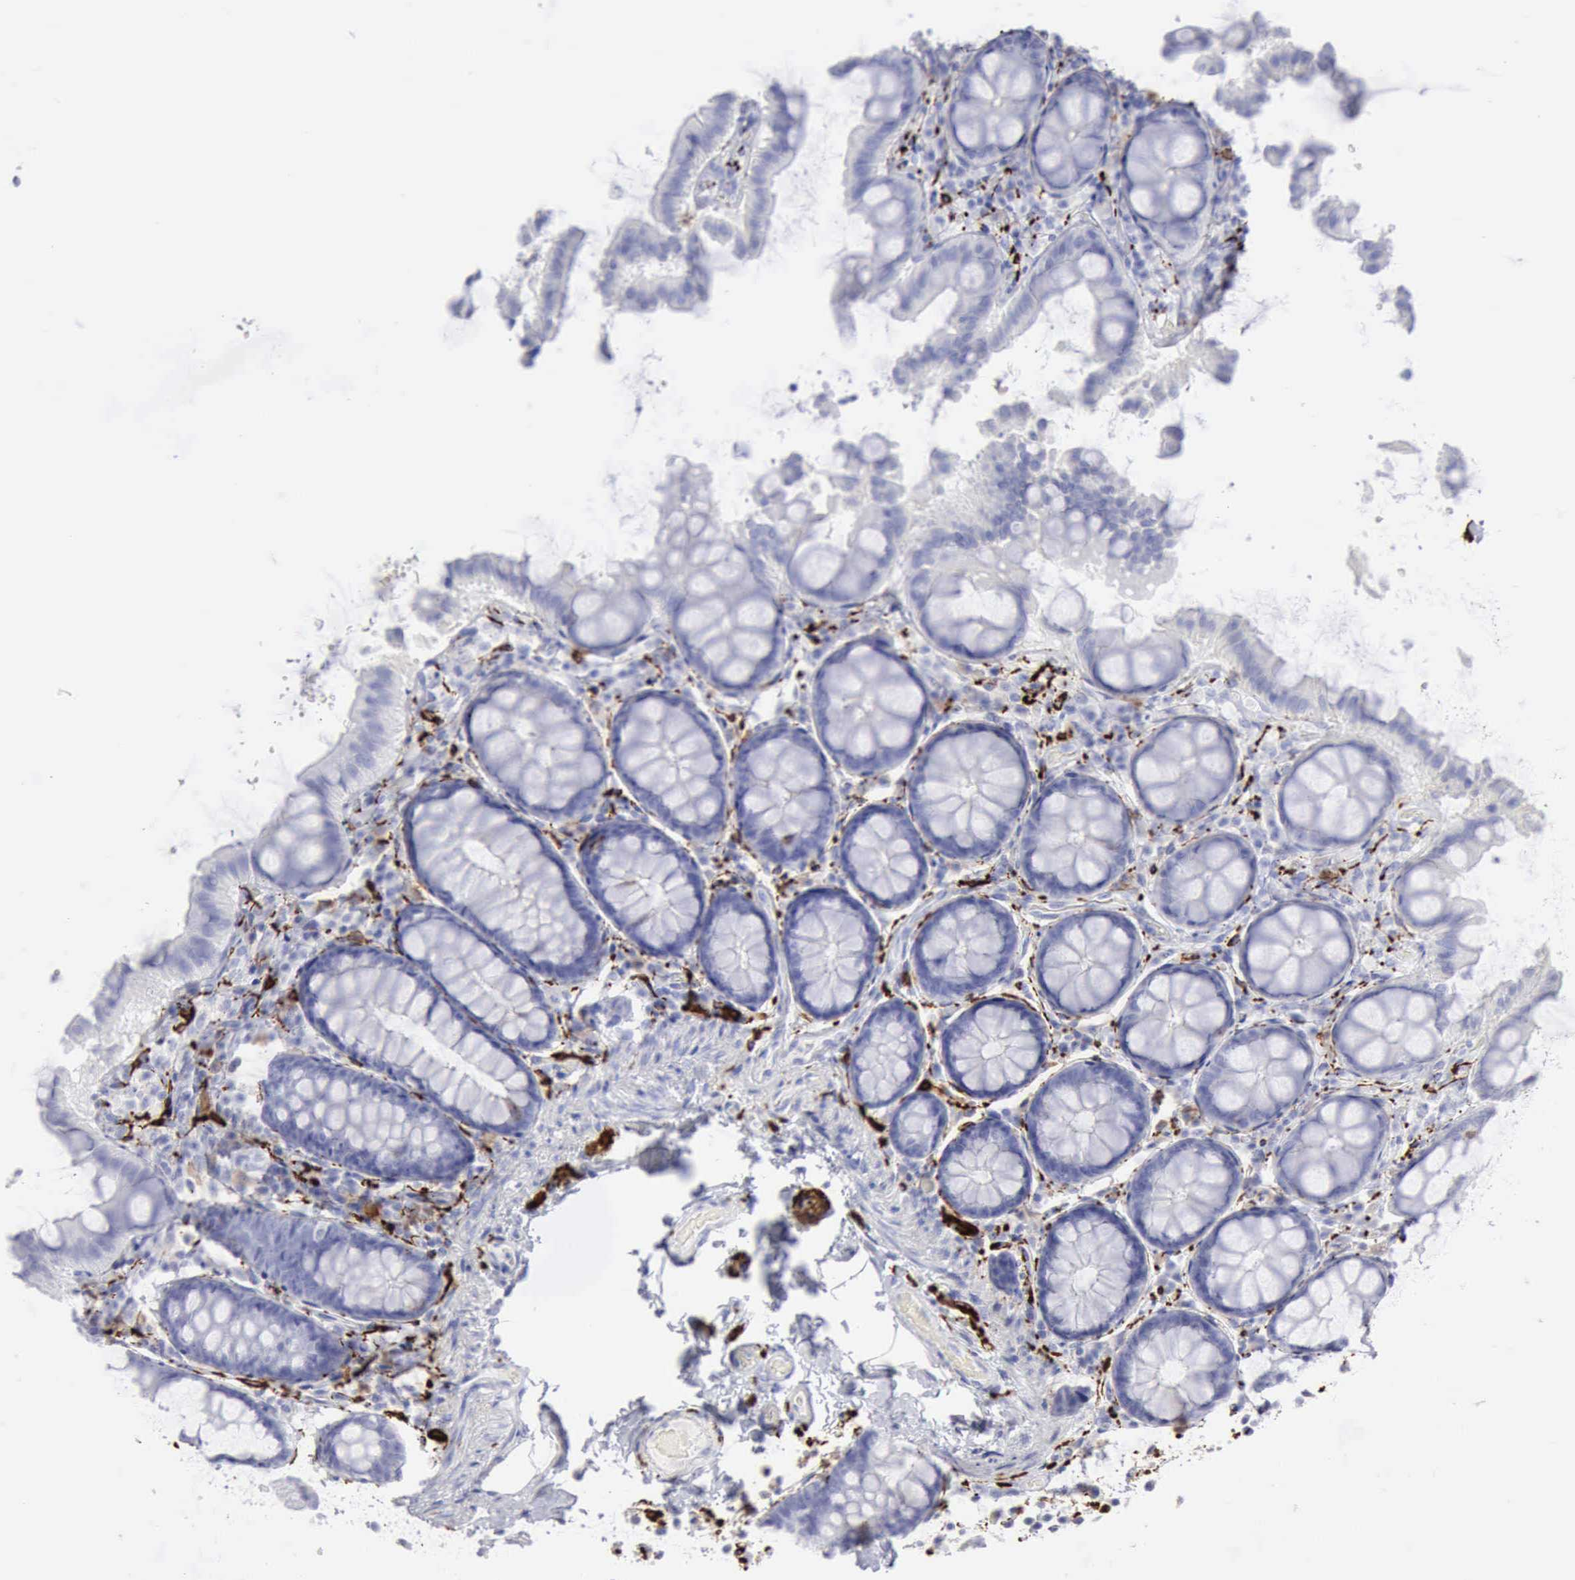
{"staining": {"intensity": "negative", "quantity": "none", "location": "none"}, "tissue": "colon", "cell_type": "Endothelial cells", "image_type": "normal", "snomed": [{"axis": "morphology", "description": "Normal tissue, NOS"}, {"axis": "topography", "description": "Colon"}], "caption": "DAB (3,3'-diaminobenzidine) immunohistochemical staining of benign human colon demonstrates no significant expression in endothelial cells. (Brightfield microscopy of DAB immunohistochemistry at high magnification).", "gene": "NCAM1", "patient": {"sex": "female", "age": 61}}